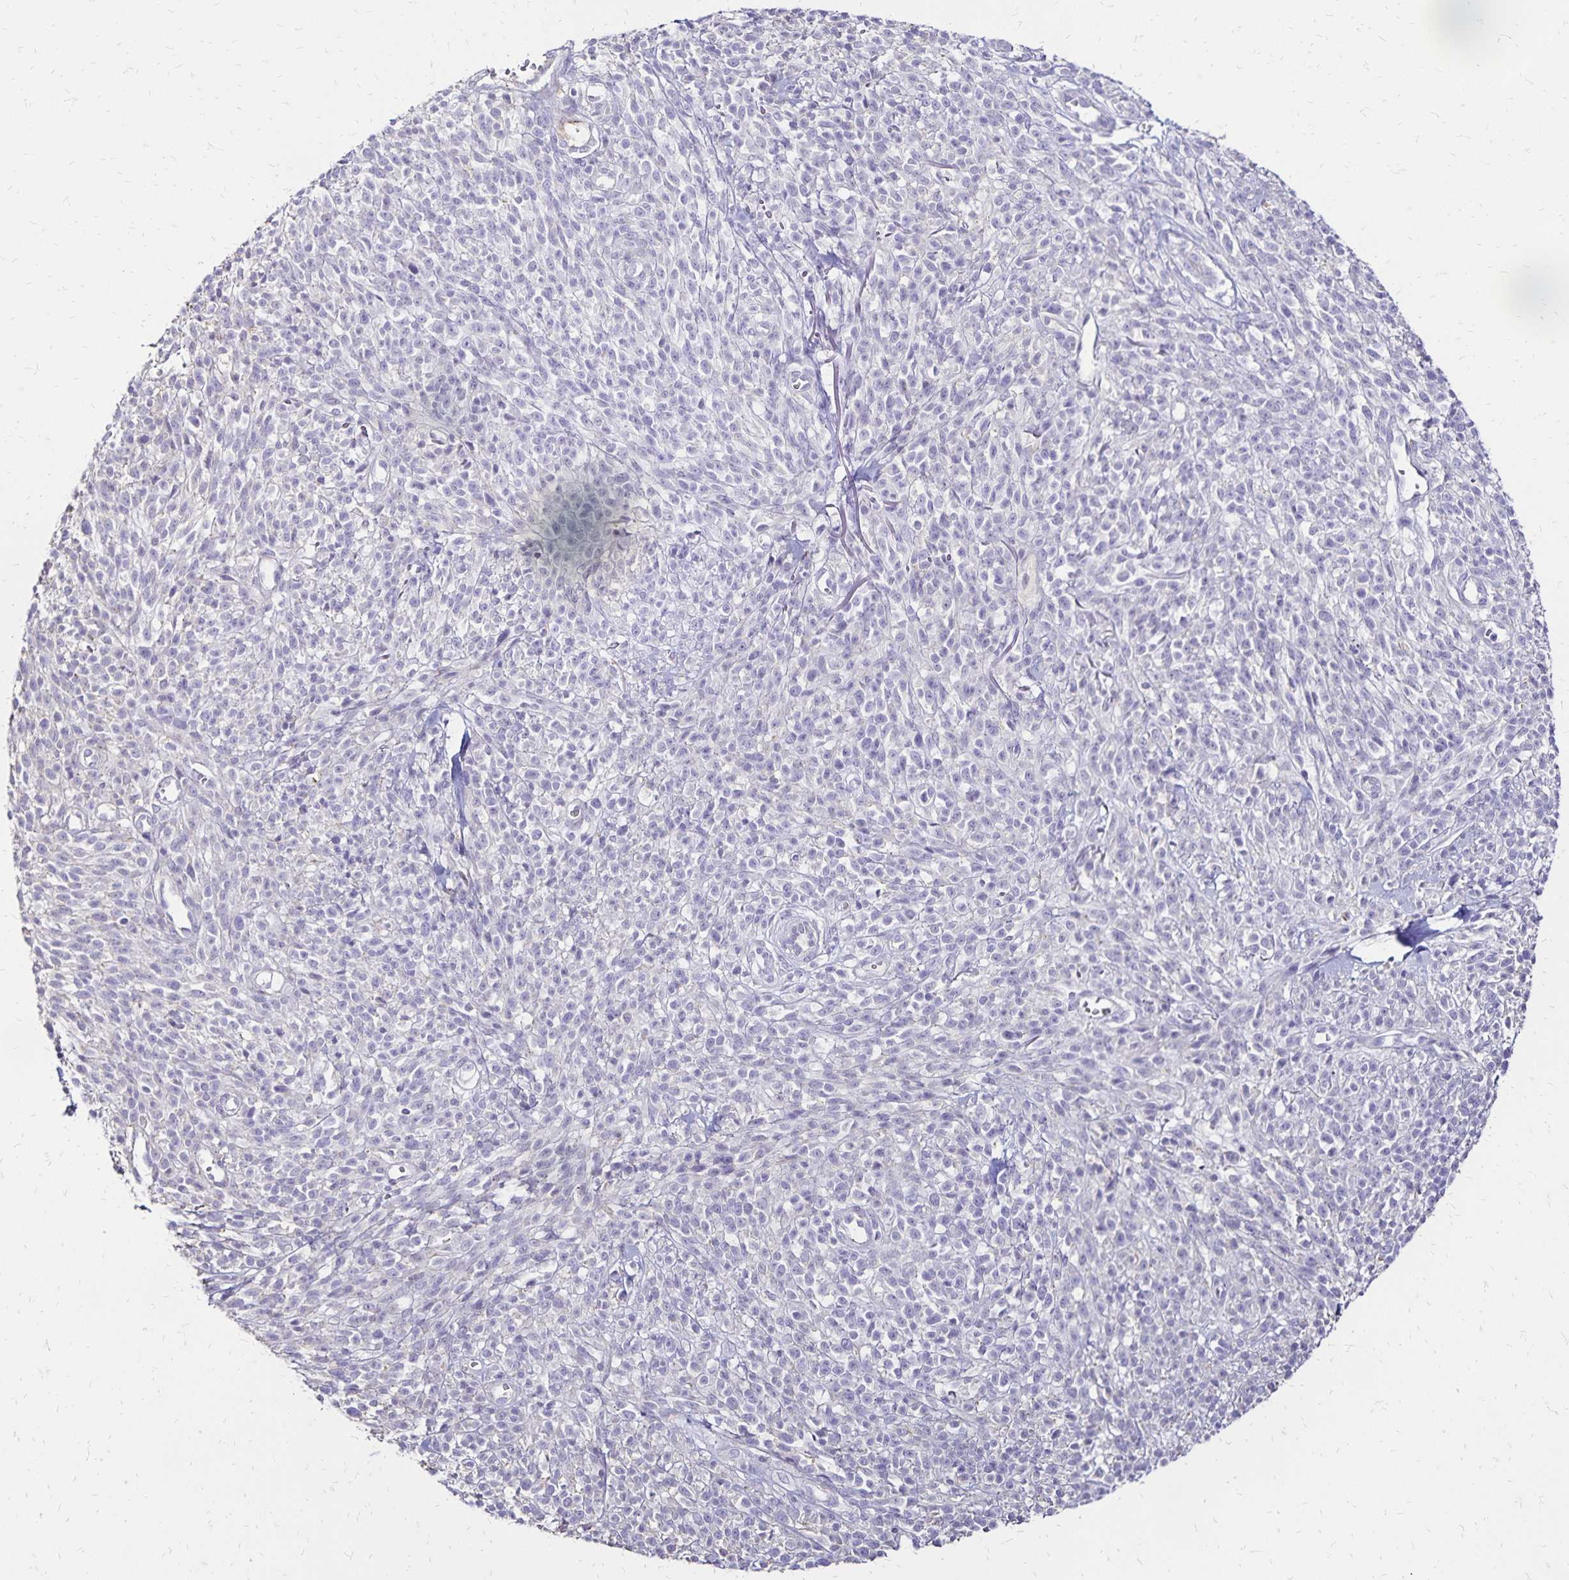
{"staining": {"intensity": "negative", "quantity": "none", "location": "none"}, "tissue": "melanoma", "cell_type": "Tumor cells", "image_type": "cancer", "snomed": [{"axis": "morphology", "description": "Malignant melanoma, NOS"}, {"axis": "topography", "description": "Skin"}, {"axis": "topography", "description": "Skin of trunk"}], "caption": "IHC micrograph of melanoma stained for a protein (brown), which shows no staining in tumor cells. (DAB IHC, high magnification).", "gene": "KISS1", "patient": {"sex": "male", "age": 74}}